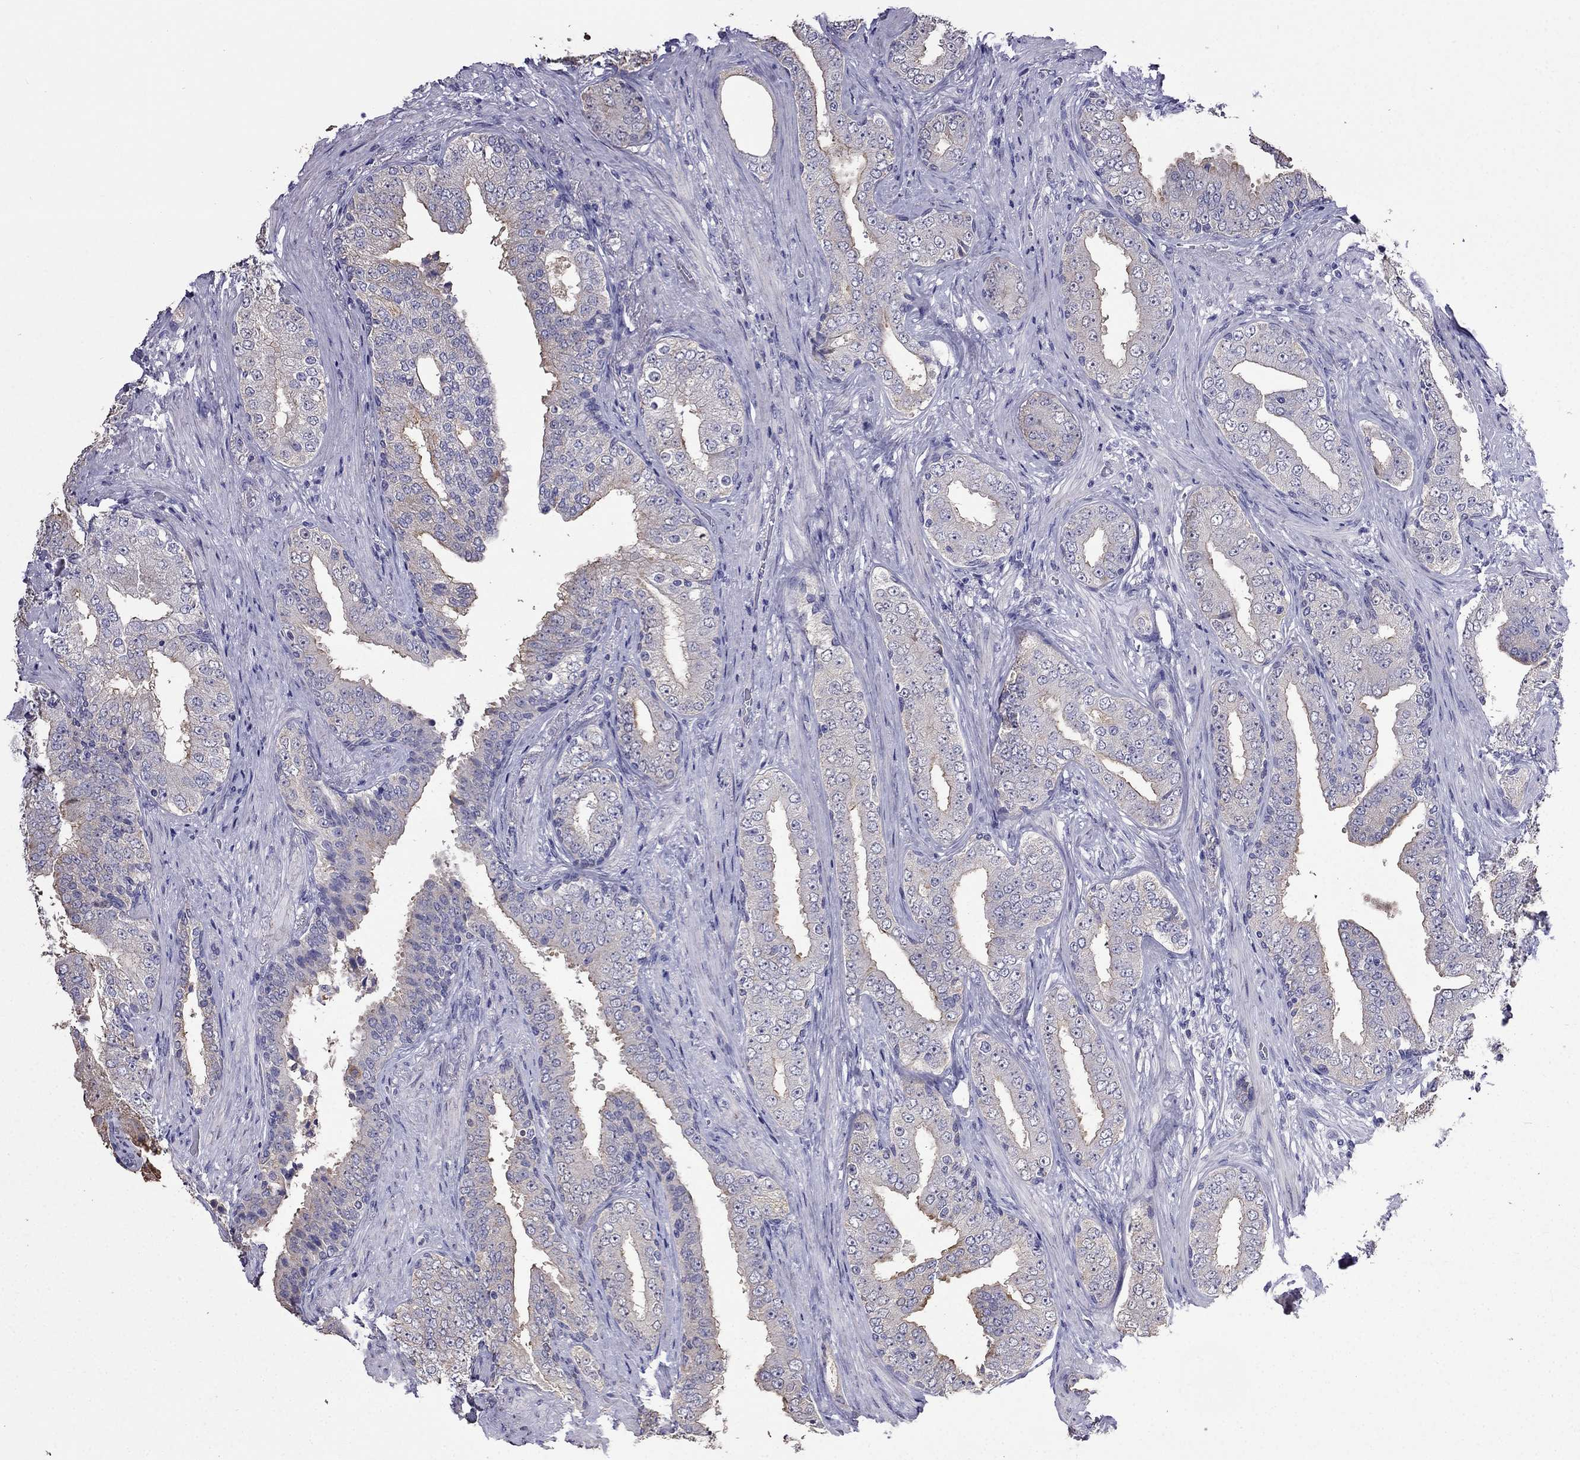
{"staining": {"intensity": "negative", "quantity": "none", "location": "none"}, "tissue": "prostate cancer", "cell_type": "Tumor cells", "image_type": "cancer", "snomed": [{"axis": "morphology", "description": "Adenocarcinoma, Low grade"}, {"axis": "topography", "description": "Prostate and seminal vesicle, NOS"}], "caption": "This photomicrograph is of prostate cancer (low-grade adenocarcinoma) stained with immunohistochemistry (IHC) to label a protein in brown with the nuclei are counter-stained blue. There is no staining in tumor cells.", "gene": "AK5", "patient": {"sex": "male", "age": 61}}